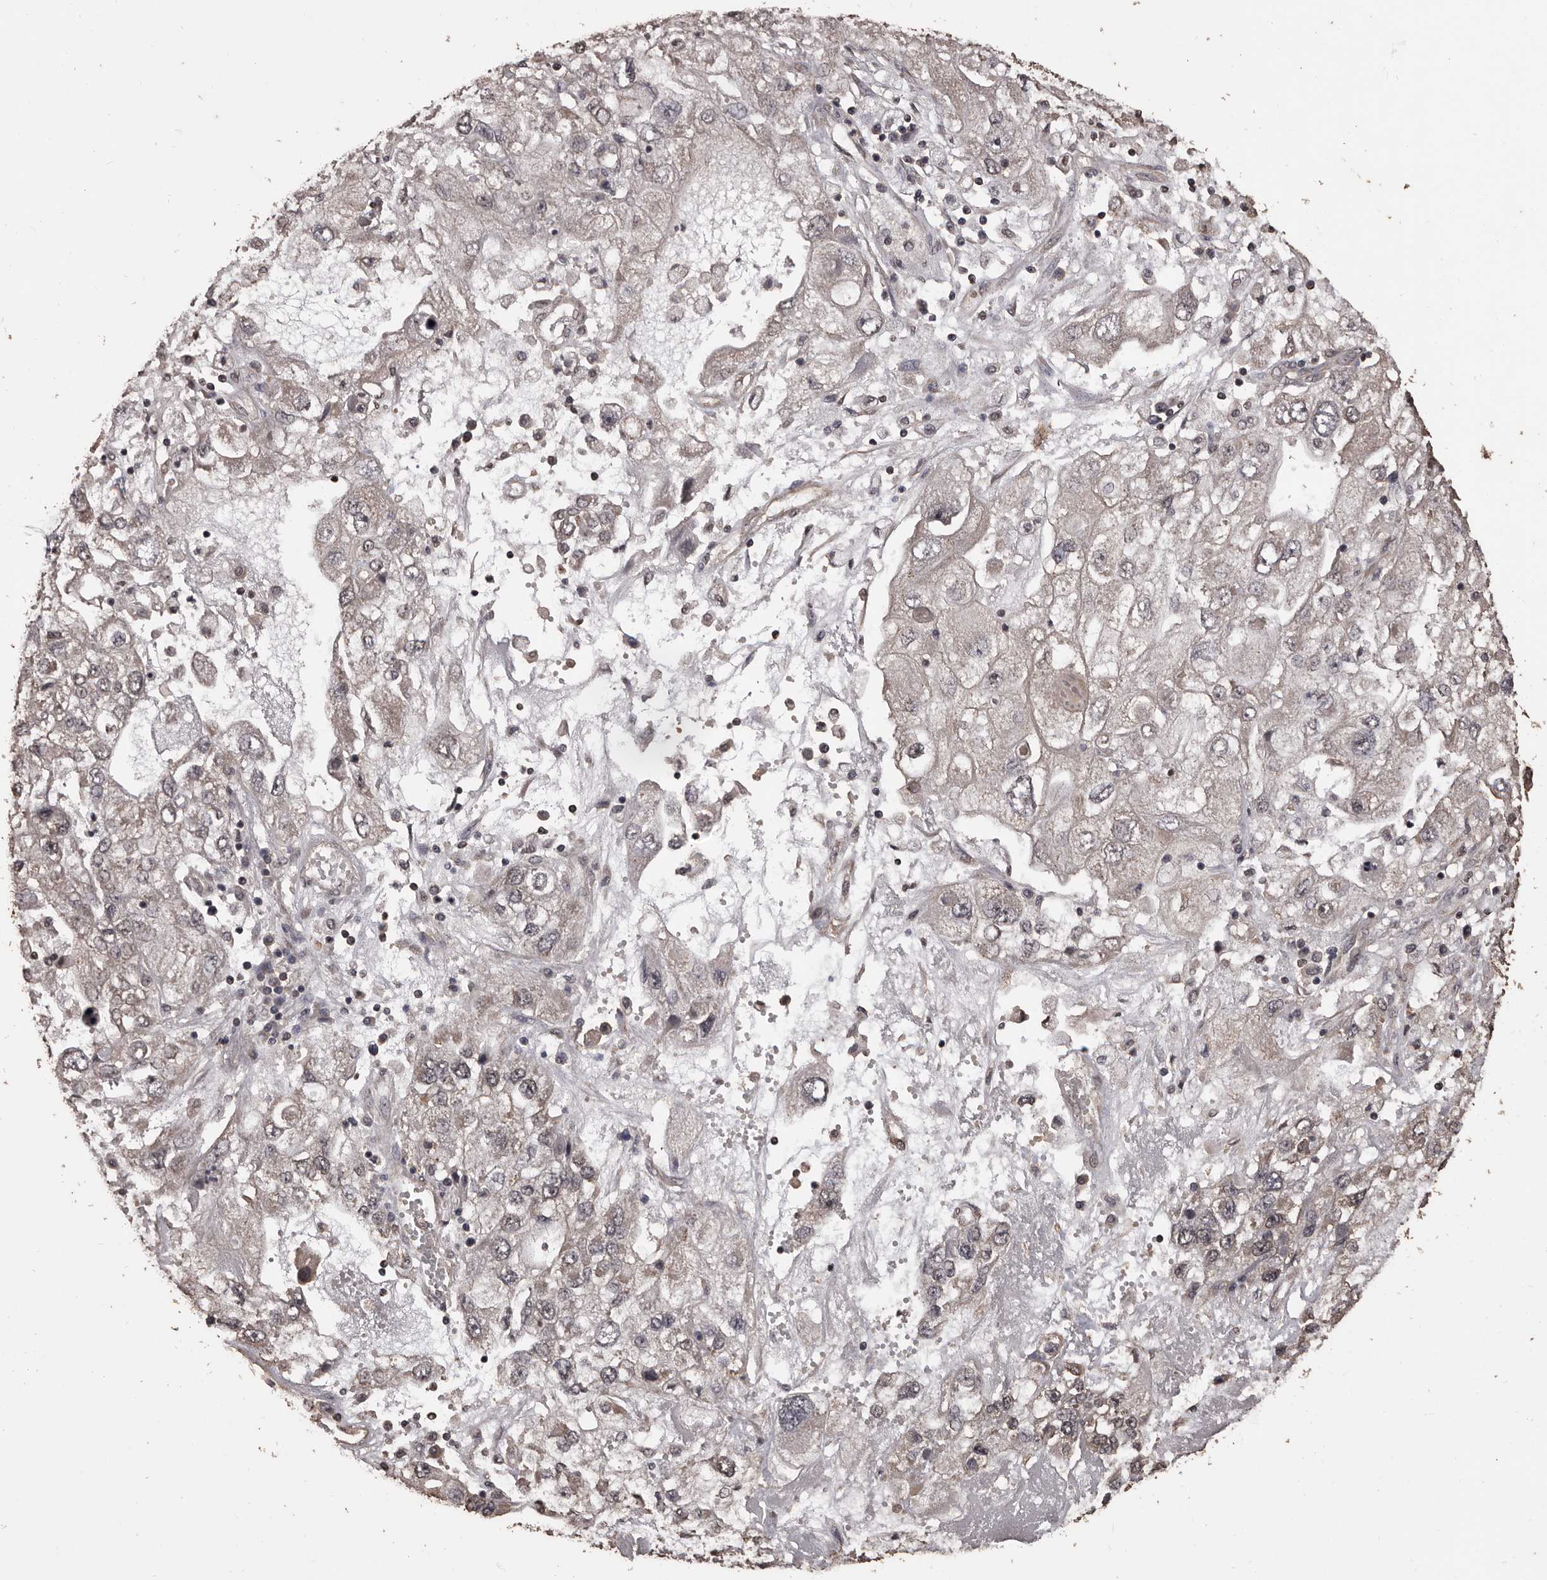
{"staining": {"intensity": "negative", "quantity": "none", "location": "none"}, "tissue": "endometrial cancer", "cell_type": "Tumor cells", "image_type": "cancer", "snomed": [{"axis": "morphology", "description": "Adenocarcinoma, NOS"}, {"axis": "topography", "description": "Endometrium"}], "caption": "Endometrial cancer (adenocarcinoma) stained for a protein using immunohistochemistry demonstrates no positivity tumor cells.", "gene": "NAV1", "patient": {"sex": "female", "age": 49}}